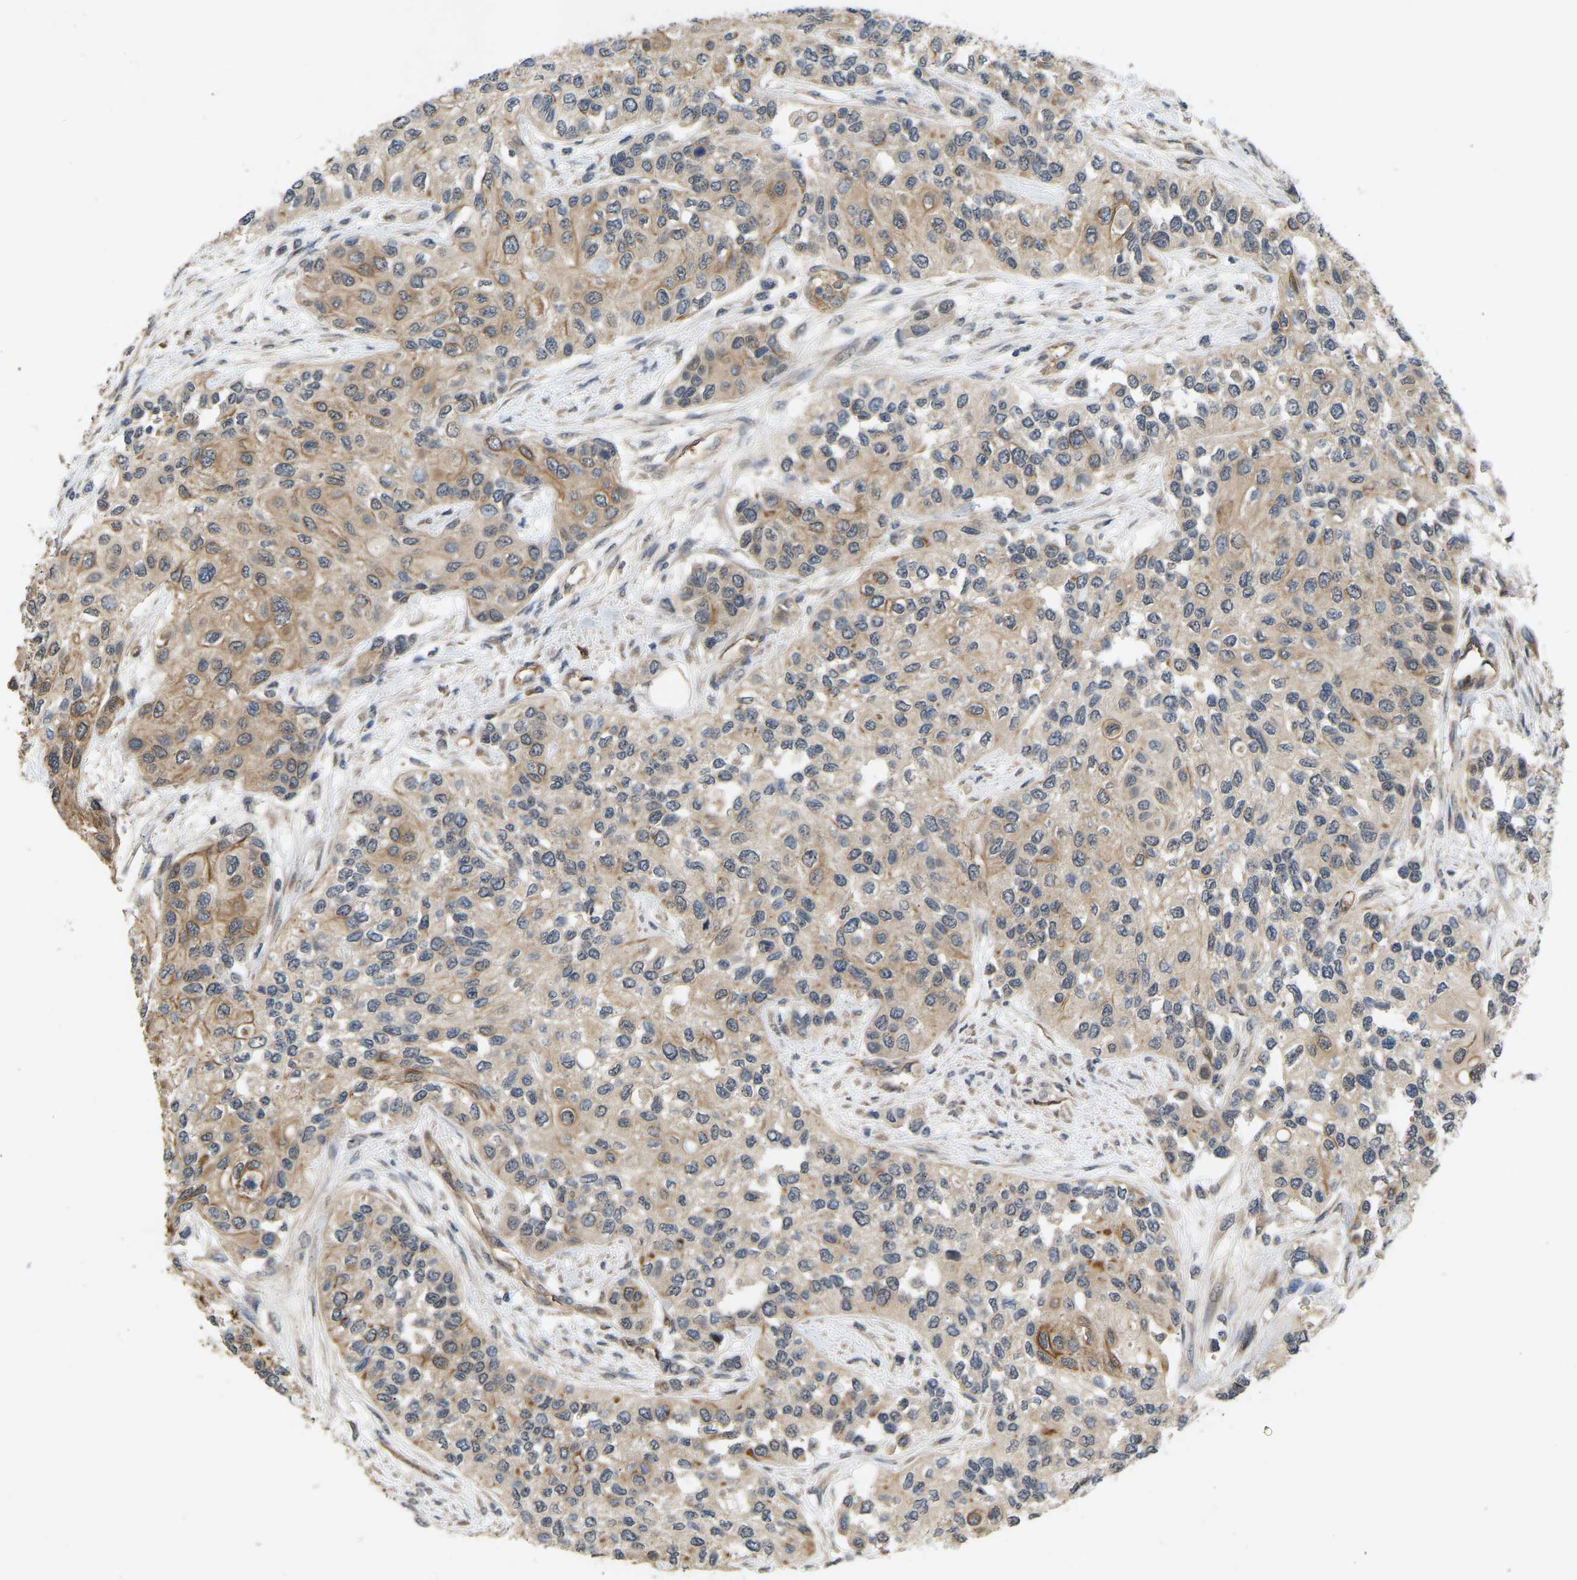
{"staining": {"intensity": "weak", "quantity": ">75%", "location": "cytoplasmic/membranous"}, "tissue": "urothelial cancer", "cell_type": "Tumor cells", "image_type": "cancer", "snomed": [{"axis": "morphology", "description": "Urothelial carcinoma, High grade"}, {"axis": "topography", "description": "Urinary bladder"}], "caption": "Urothelial cancer stained with a protein marker displays weak staining in tumor cells.", "gene": "LIMK2", "patient": {"sex": "female", "age": 56}}